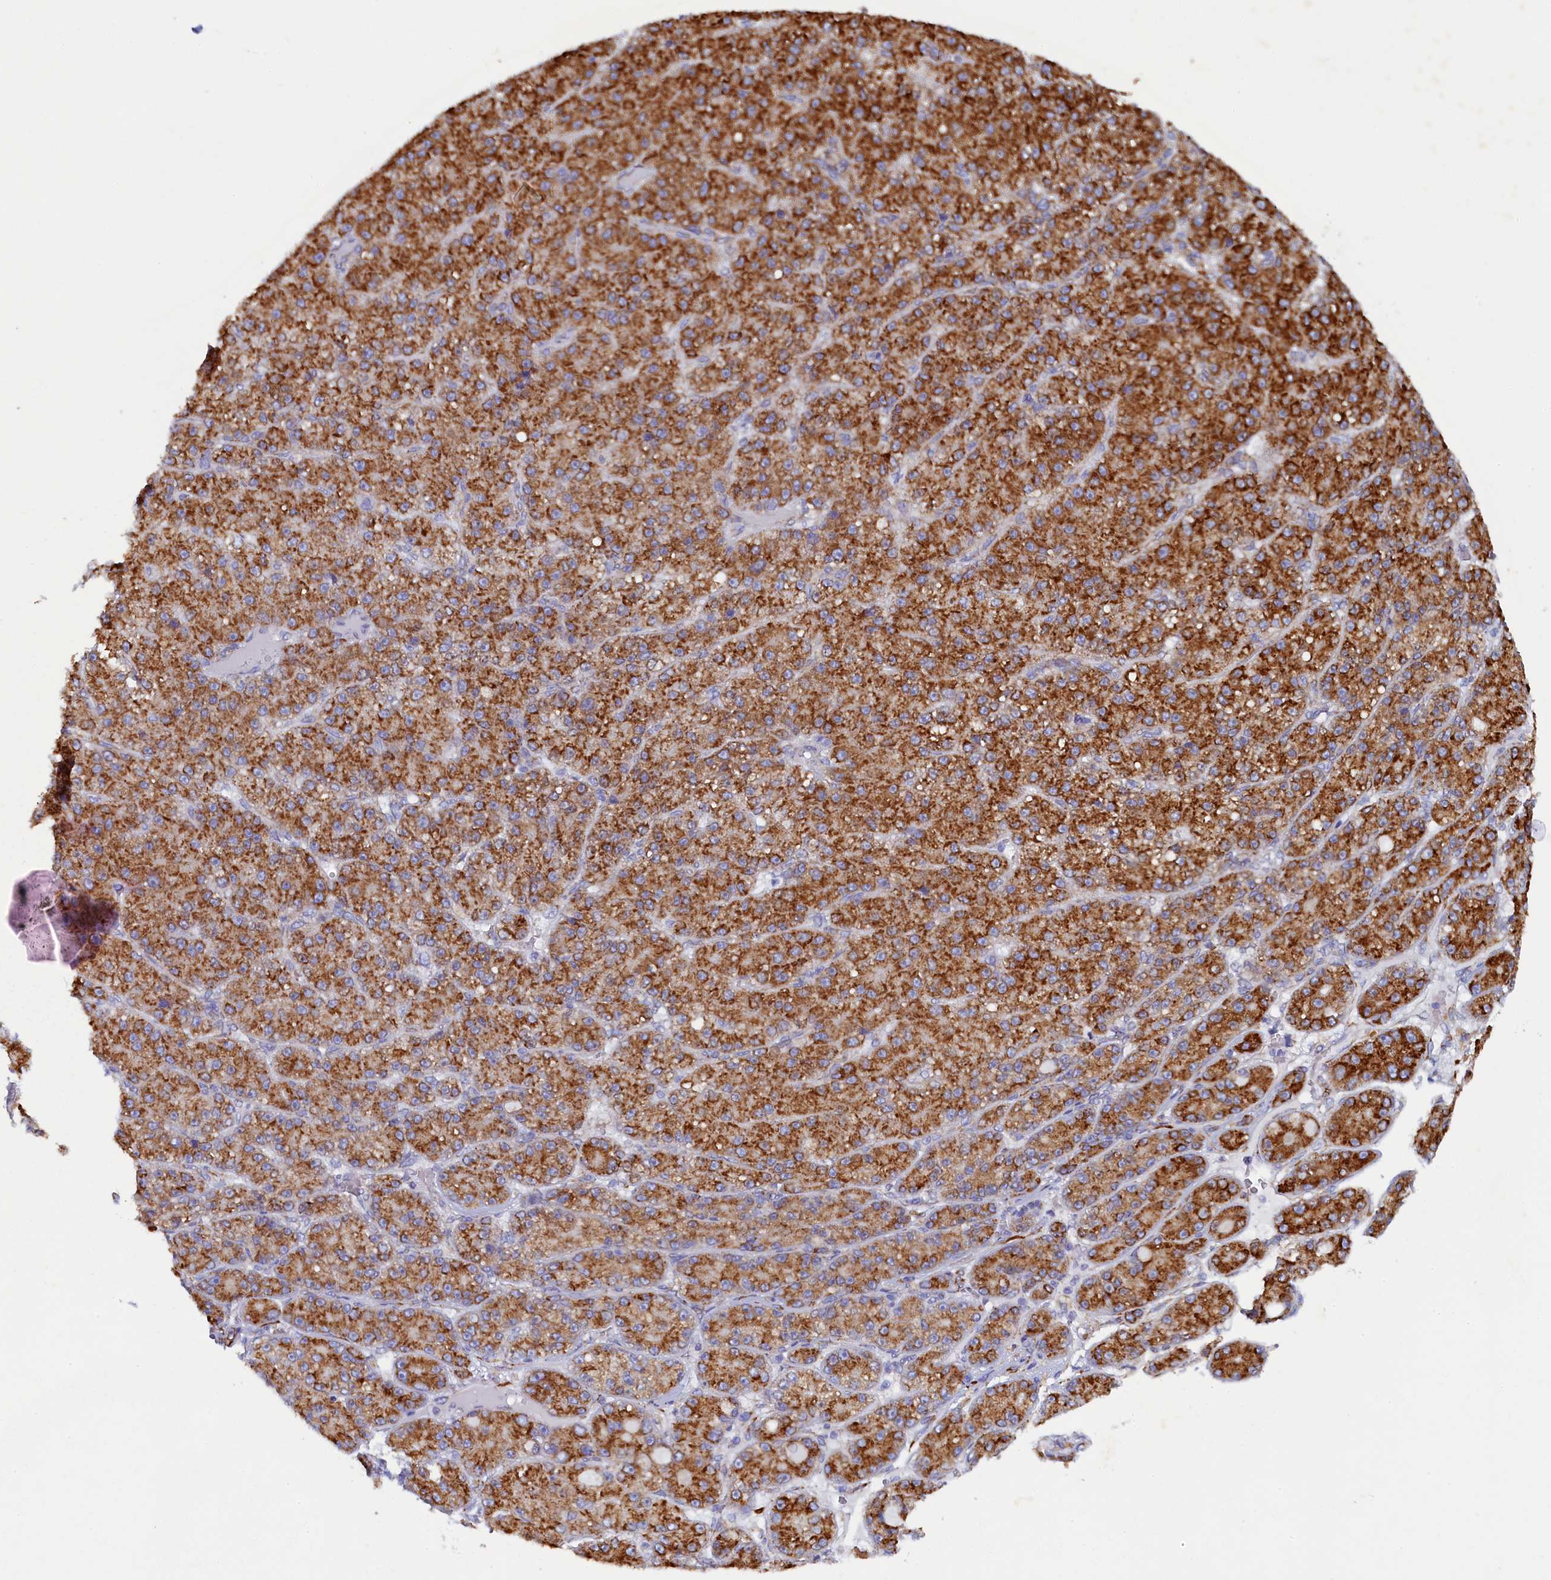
{"staining": {"intensity": "strong", "quantity": ">75%", "location": "cytoplasmic/membranous"}, "tissue": "liver cancer", "cell_type": "Tumor cells", "image_type": "cancer", "snomed": [{"axis": "morphology", "description": "Carcinoma, Hepatocellular, NOS"}, {"axis": "topography", "description": "Liver"}], "caption": "A micrograph showing strong cytoplasmic/membranous positivity in about >75% of tumor cells in liver cancer, as visualized by brown immunohistochemical staining.", "gene": "TMEM18", "patient": {"sex": "male", "age": 67}}